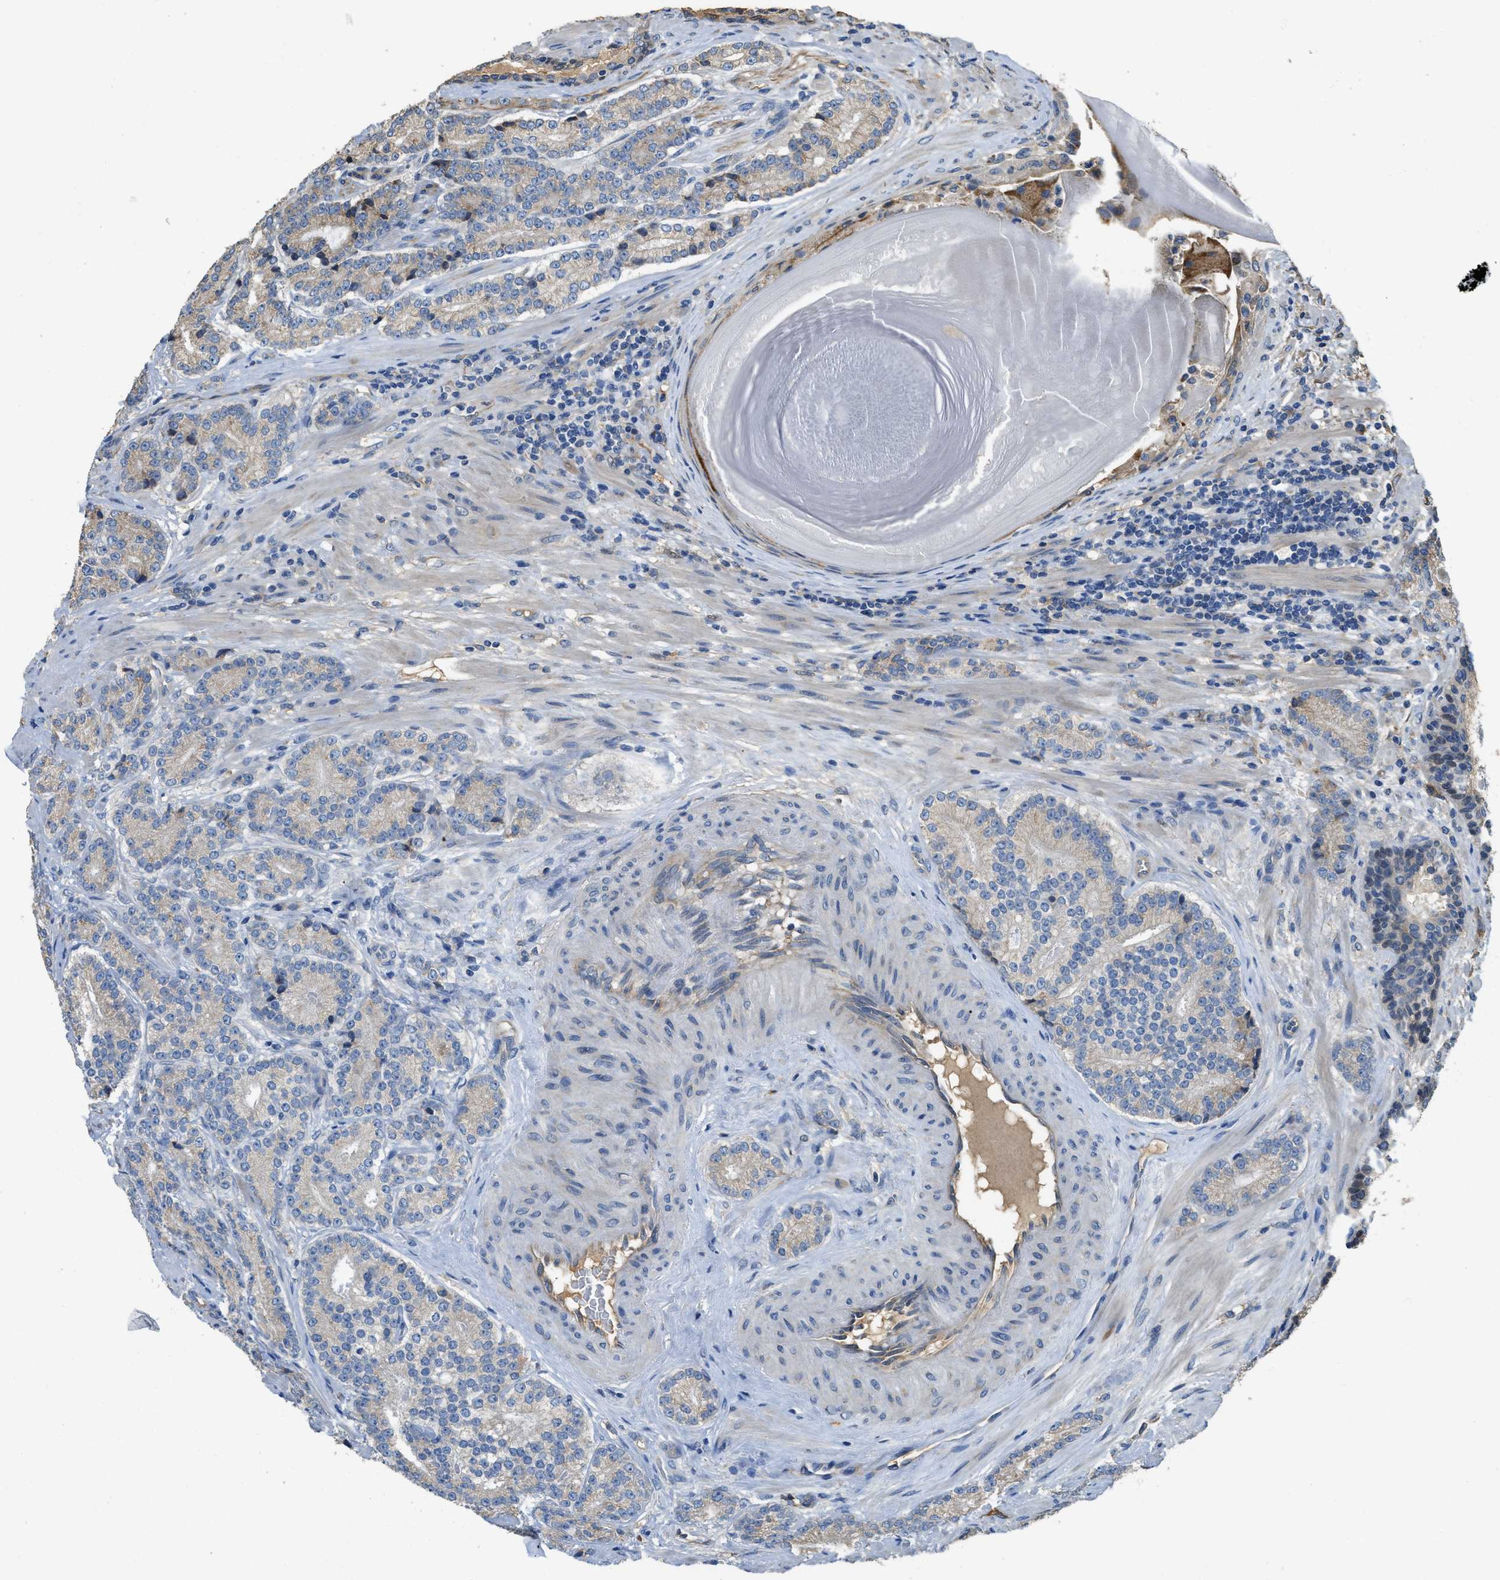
{"staining": {"intensity": "negative", "quantity": "none", "location": "none"}, "tissue": "prostate cancer", "cell_type": "Tumor cells", "image_type": "cancer", "snomed": [{"axis": "morphology", "description": "Adenocarcinoma, High grade"}, {"axis": "topography", "description": "Prostate"}], "caption": "A high-resolution image shows immunohistochemistry staining of prostate cancer (adenocarcinoma (high-grade)), which displays no significant staining in tumor cells.", "gene": "RIPK2", "patient": {"sex": "male", "age": 61}}